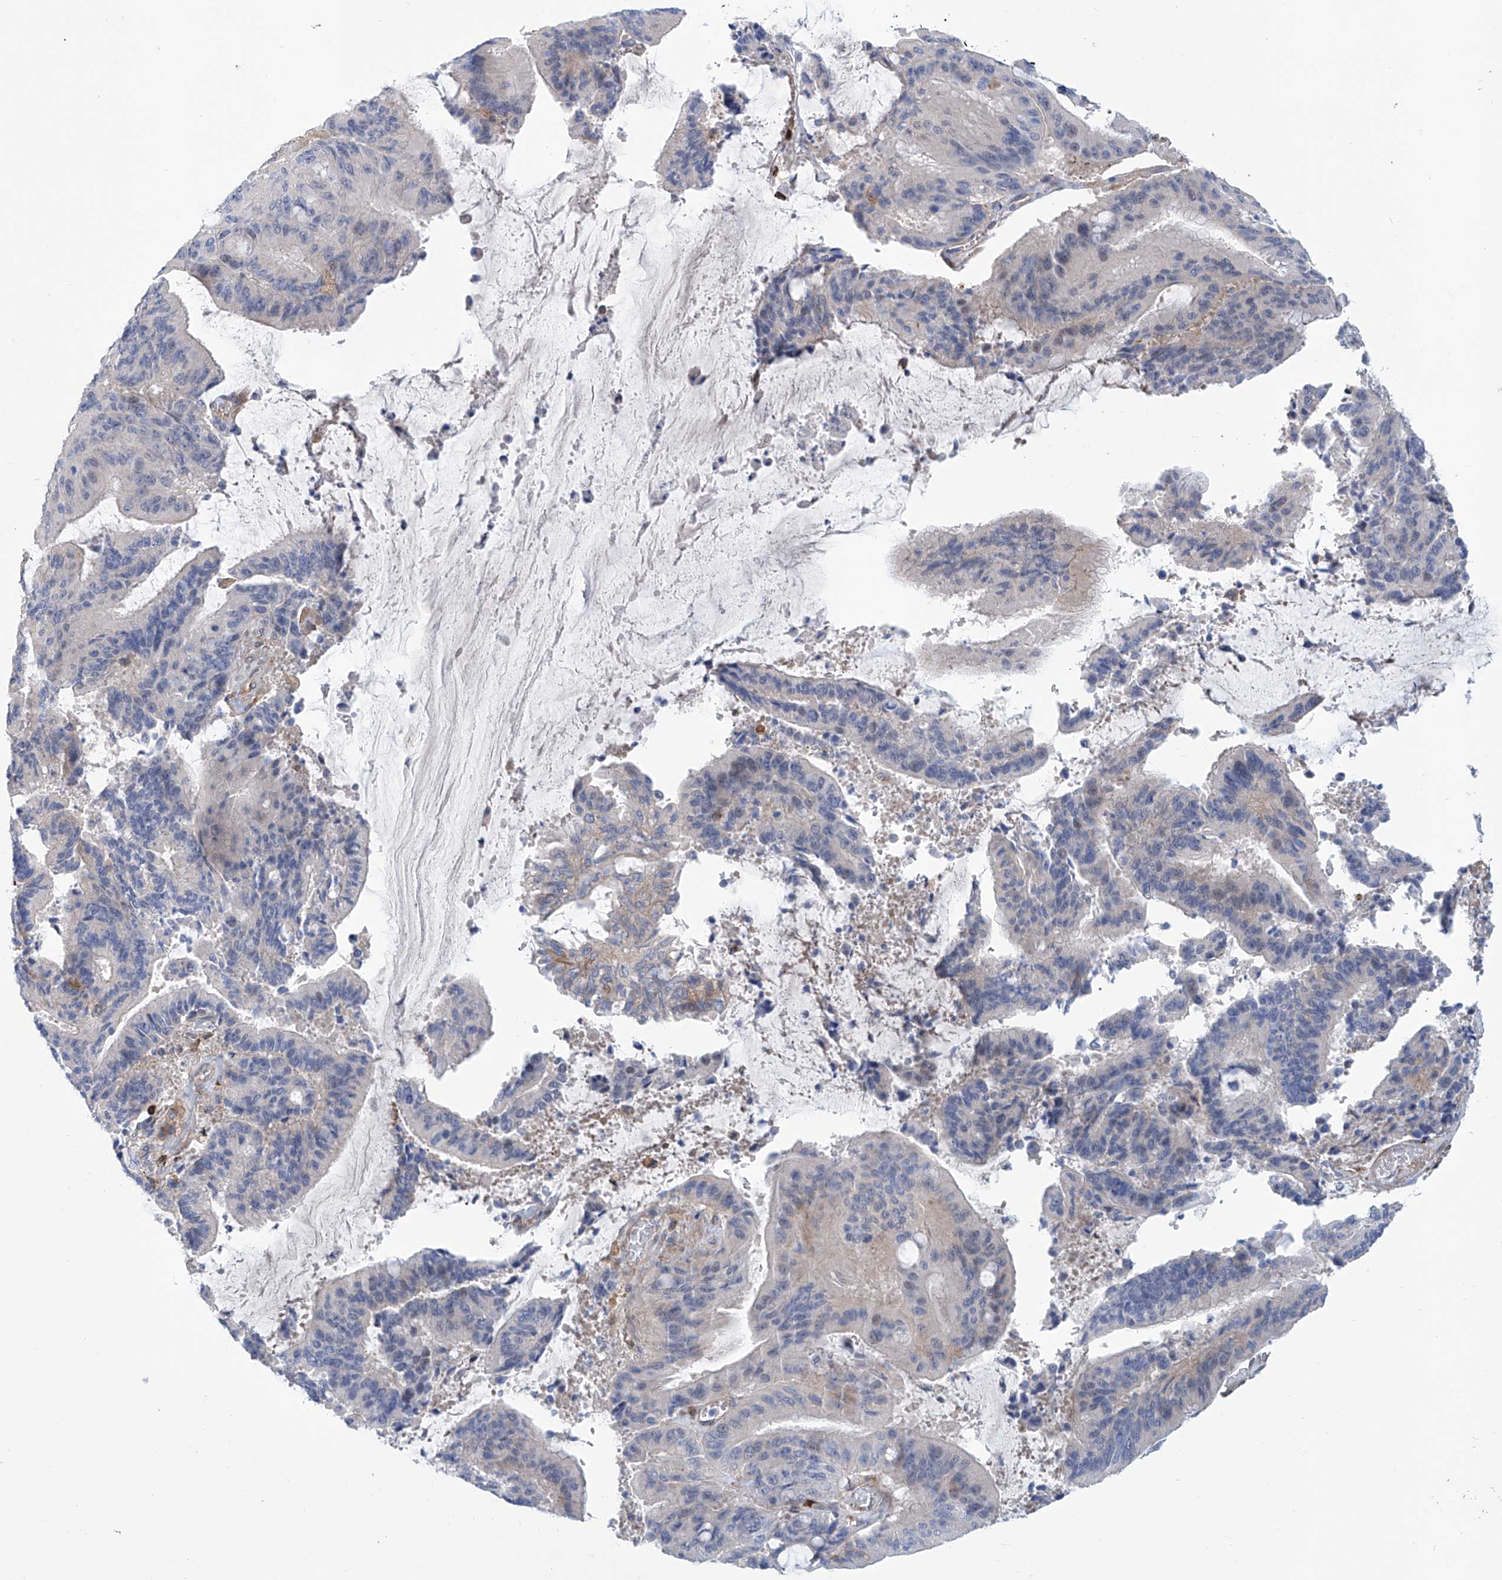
{"staining": {"intensity": "negative", "quantity": "none", "location": "none"}, "tissue": "liver cancer", "cell_type": "Tumor cells", "image_type": "cancer", "snomed": [{"axis": "morphology", "description": "Normal tissue, NOS"}, {"axis": "morphology", "description": "Cholangiocarcinoma"}, {"axis": "topography", "description": "Liver"}, {"axis": "topography", "description": "Peripheral nerve tissue"}], "caption": "IHC image of liver cancer stained for a protein (brown), which demonstrates no positivity in tumor cells. (Brightfield microscopy of DAB immunohistochemistry (IHC) at high magnification).", "gene": "TNN", "patient": {"sex": "female", "age": 73}}